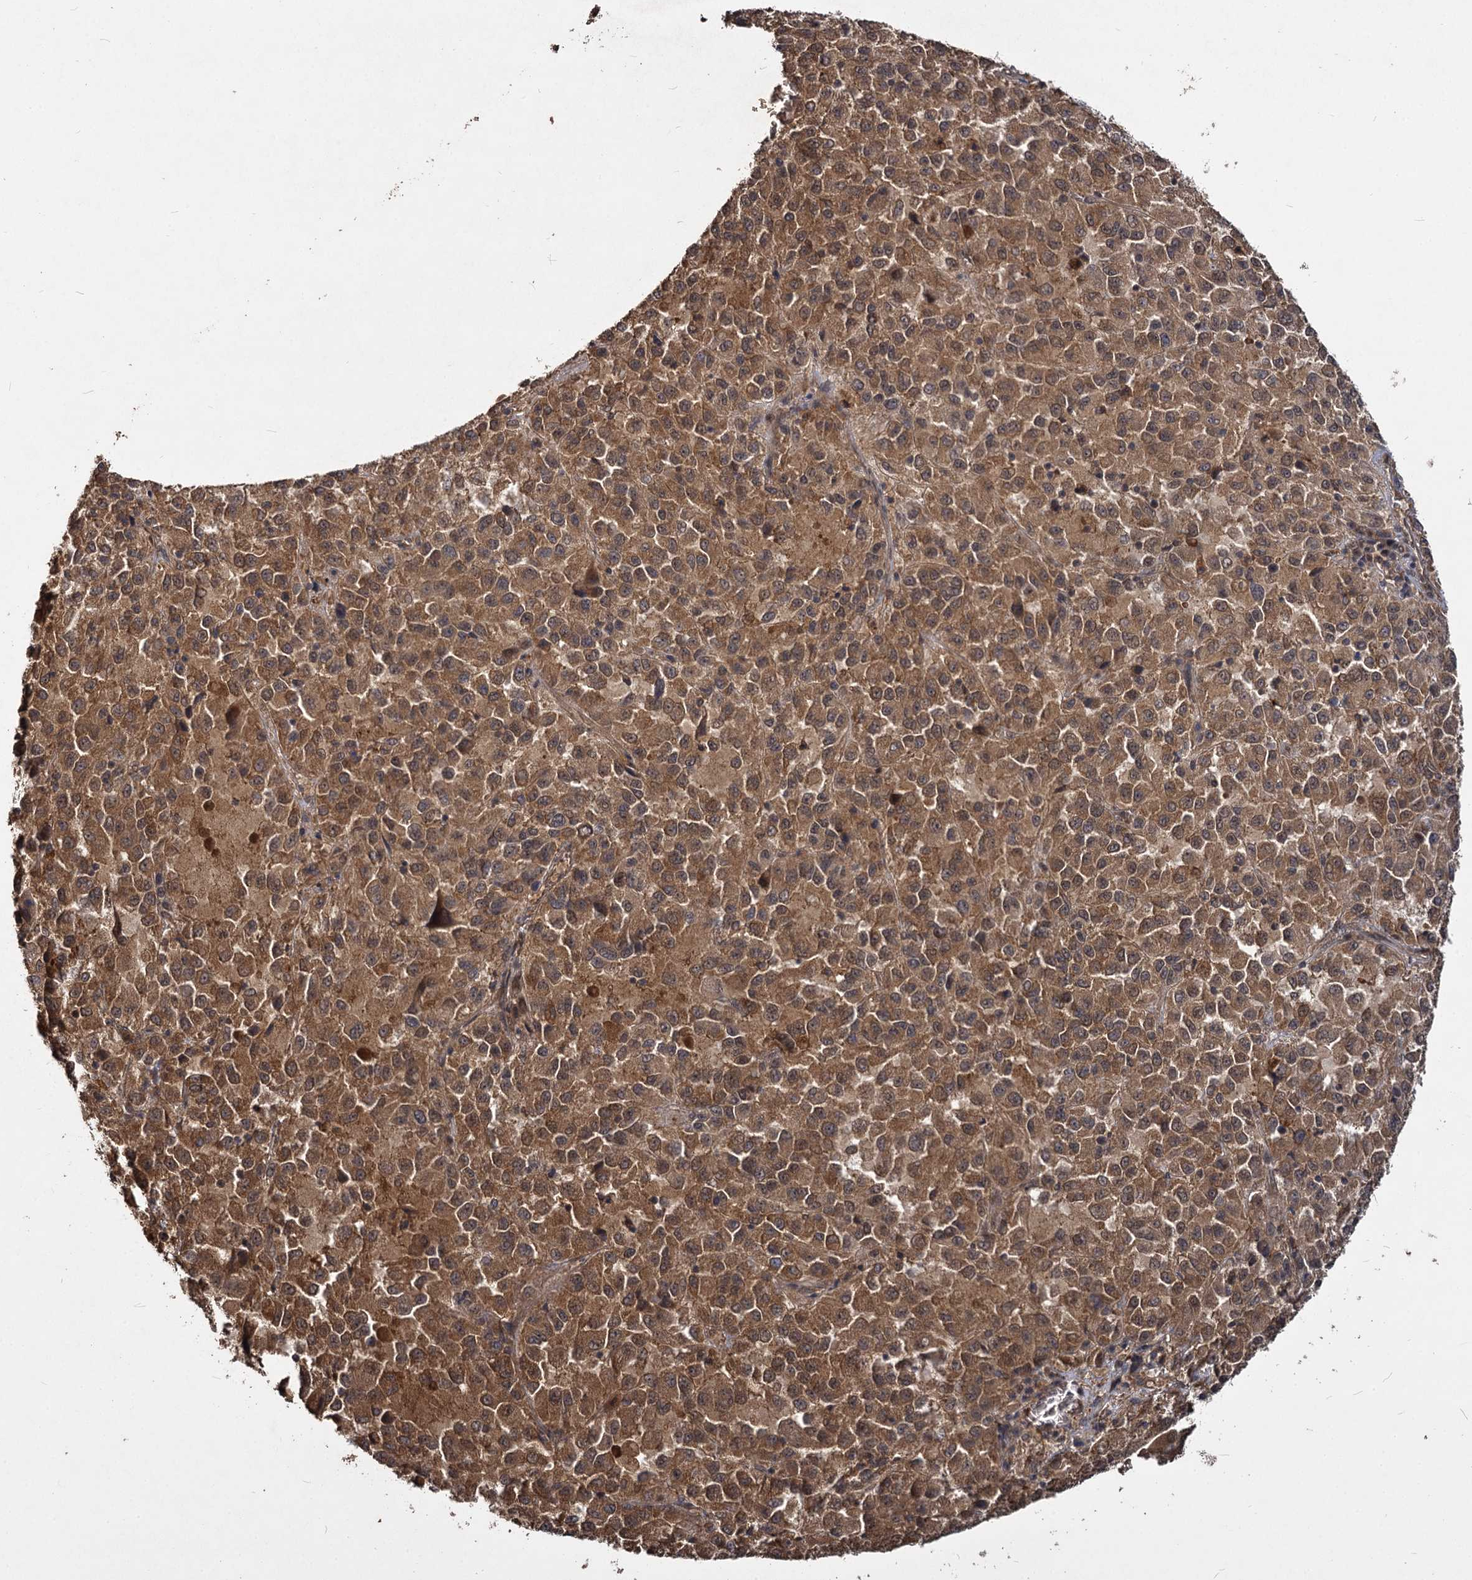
{"staining": {"intensity": "moderate", "quantity": ">75%", "location": "cytoplasmic/membranous,nuclear"}, "tissue": "melanoma", "cell_type": "Tumor cells", "image_type": "cancer", "snomed": [{"axis": "morphology", "description": "Malignant melanoma, Metastatic site"}, {"axis": "topography", "description": "Lung"}], "caption": "IHC staining of malignant melanoma (metastatic site), which exhibits medium levels of moderate cytoplasmic/membranous and nuclear positivity in about >75% of tumor cells indicating moderate cytoplasmic/membranous and nuclear protein positivity. The staining was performed using DAB (3,3'-diaminobenzidine) (brown) for protein detection and nuclei were counterstained in hematoxylin (blue).", "gene": "VPS51", "patient": {"sex": "male", "age": 64}}